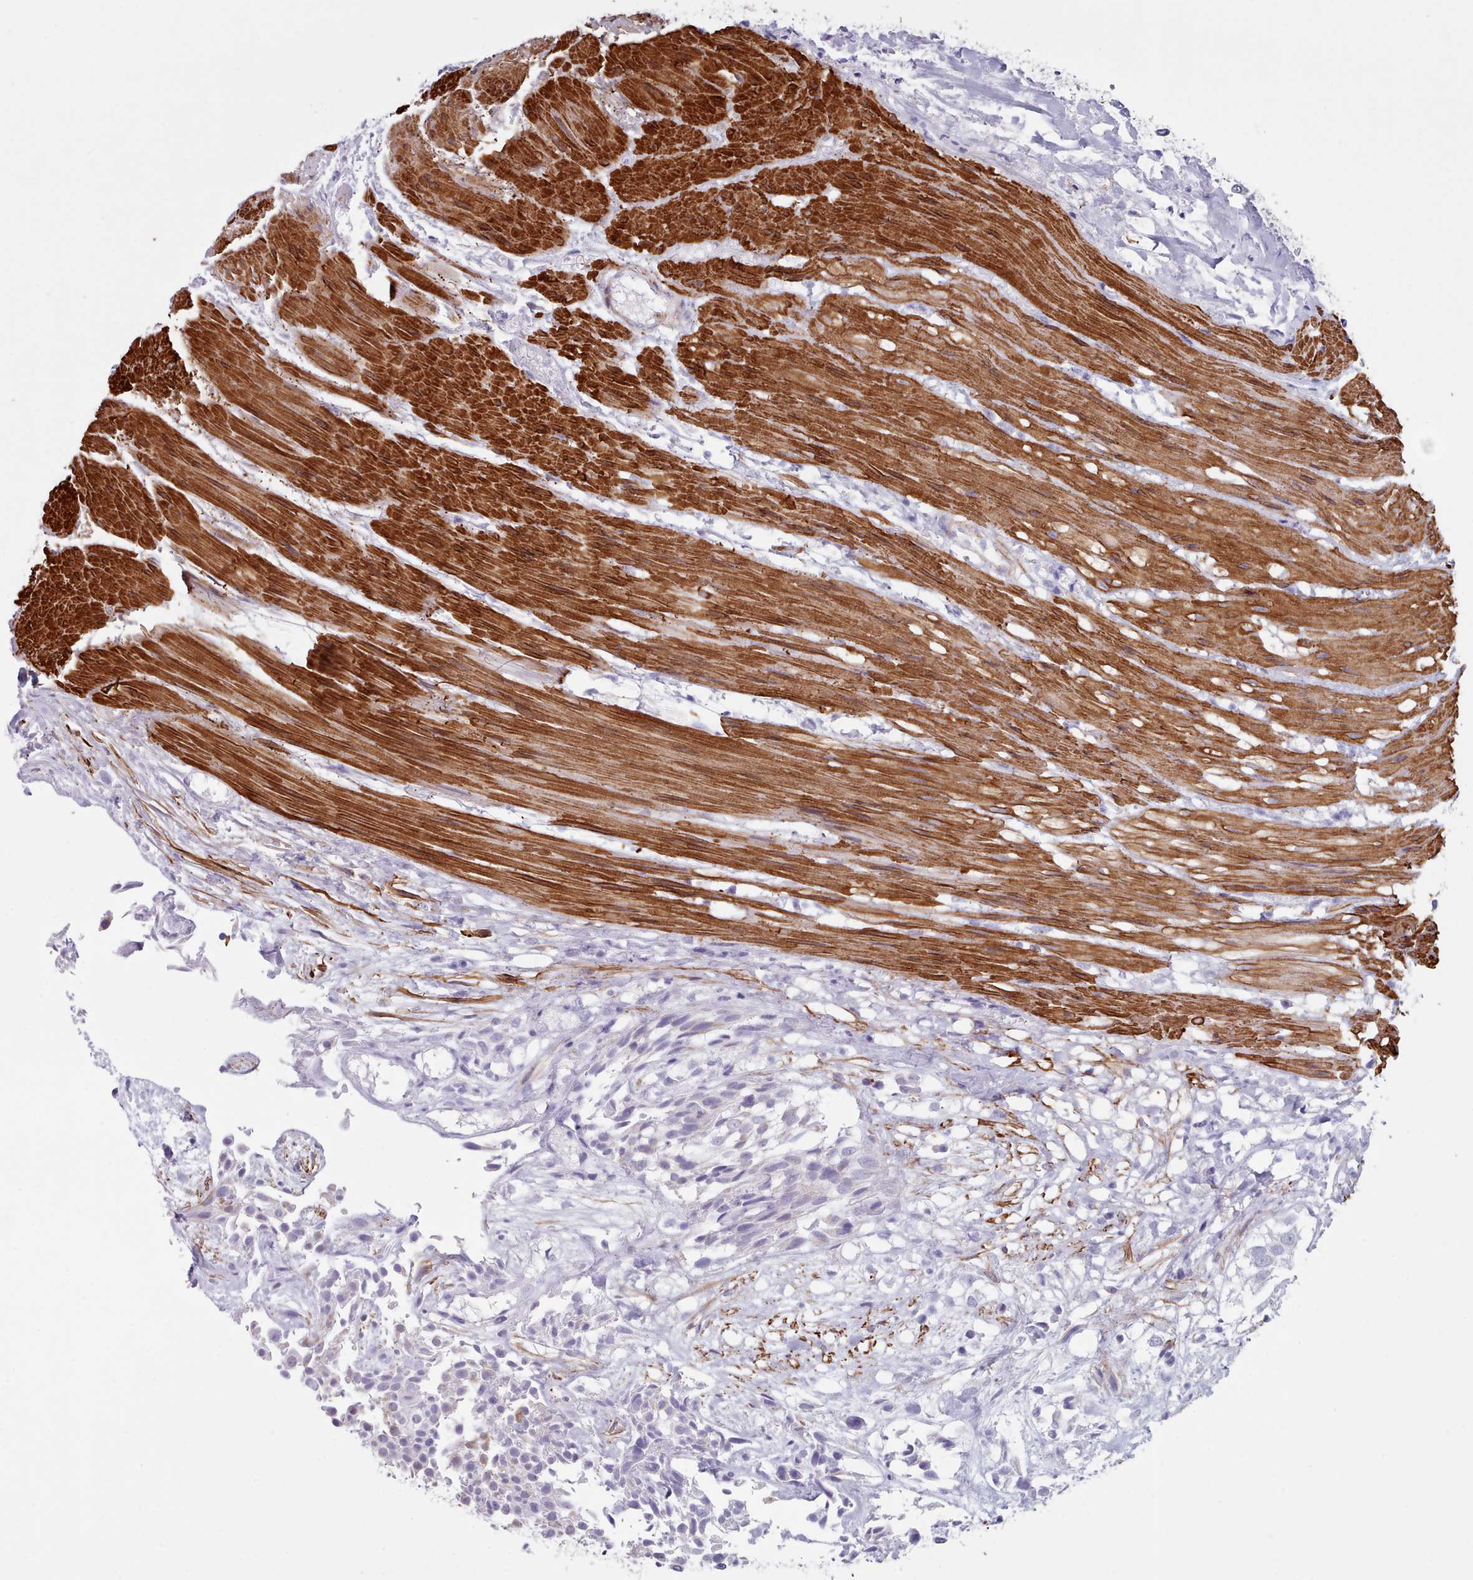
{"staining": {"intensity": "negative", "quantity": "none", "location": "none"}, "tissue": "urothelial cancer", "cell_type": "Tumor cells", "image_type": "cancer", "snomed": [{"axis": "morphology", "description": "Urothelial carcinoma, High grade"}, {"axis": "topography", "description": "Urinary bladder"}], "caption": "This is a image of immunohistochemistry staining of urothelial carcinoma (high-grade), which shows no staining in tumor cells. (Brightfield microscopy of DAB (3,3'-diaminobenzidine) immunohistochemistry (IHC) at high magnification).", "gene": "FPGS", "patient": {"sex": "male", "age": 56}}